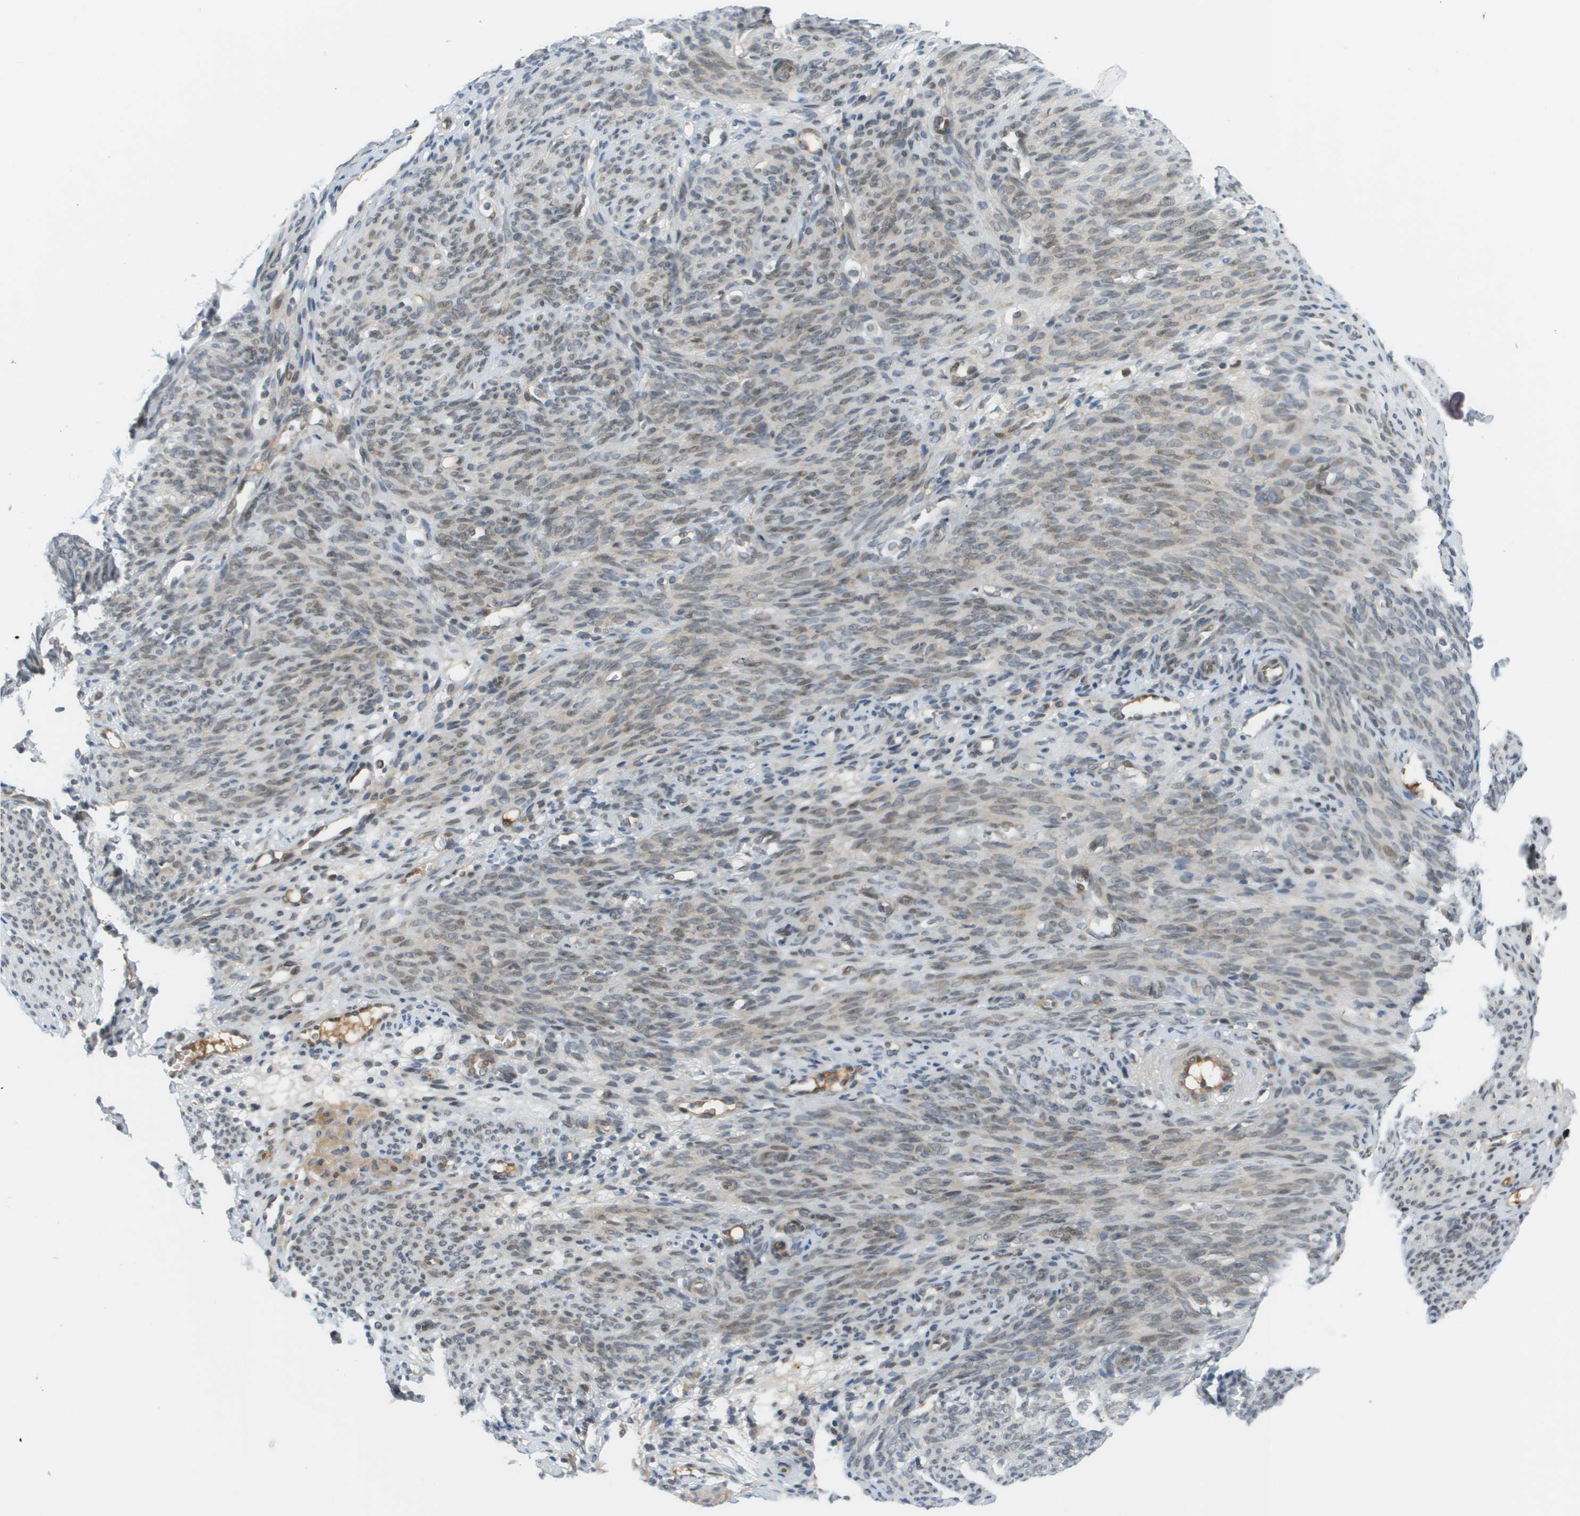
{"staining": {"intensity": "negative", "quantity": "none", "location": "none"}, "tissue": "endometrium", "cell_type": "Cells in endometrial stroma", "image_type": "normal", "snomed": [{"axis": "morphology", "description": "Normal tissue, NOS"}, {"axis": "morphology", "description": "Adenocarcinoma, NOS"}, {"axis": "topography", "description": "Endometrium"}, {"axis": "topography", "description": "Ovary"}], "caption": "An immunohistochemistry image of unremarkable endometrium is shown. There is no staining in cells in endometrial stroma of endometrium.", "gene": "CACNB4", "patient": {"sex": "female", "age": 68}}